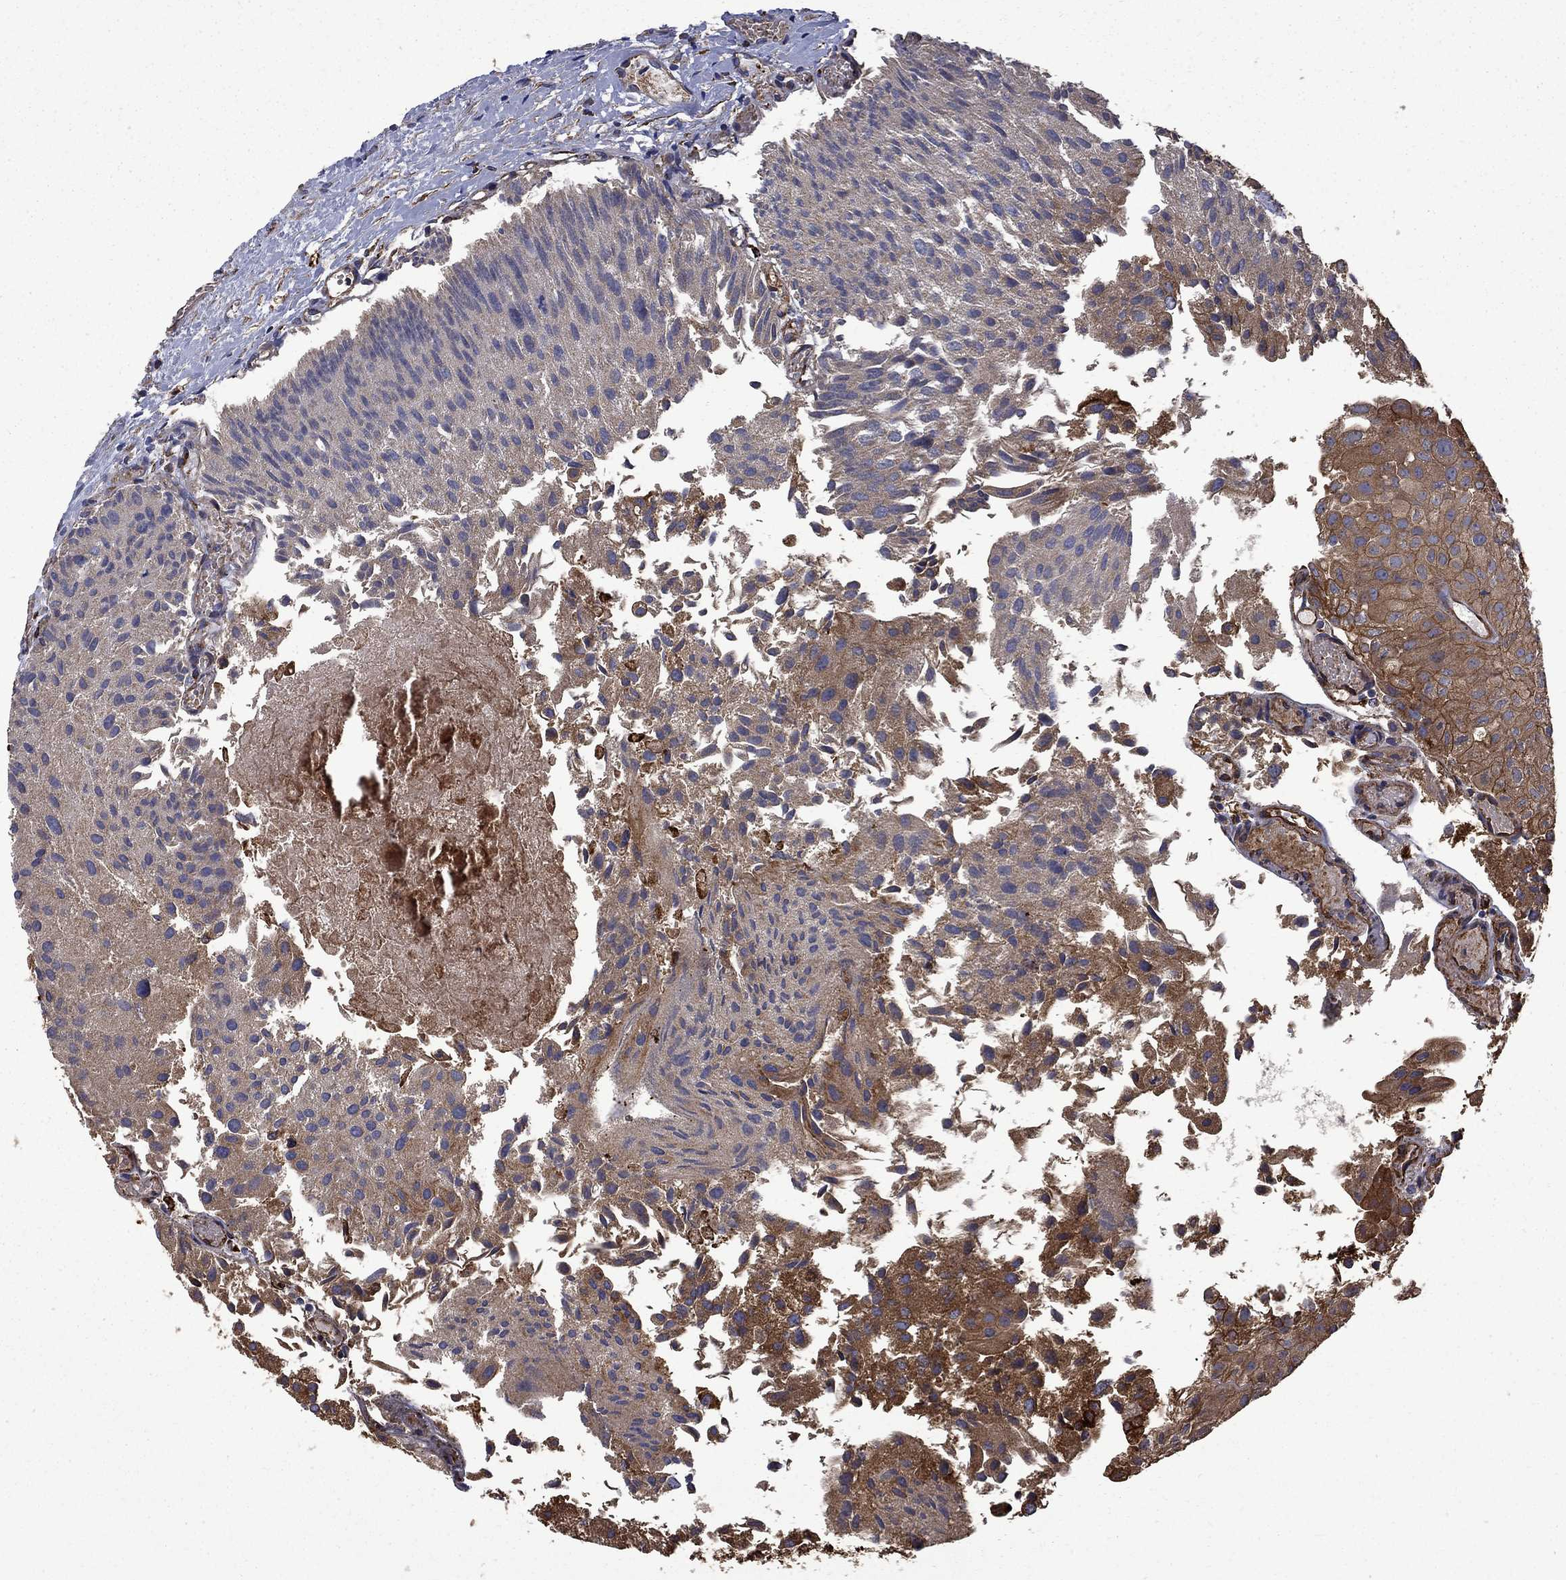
{"staining": {"intensity": "moderate", "quantity": "25%-75%", "location": "cytoplasmic/membranous"}, "tissue": "urothelial cancer", "cell_type": "Tumor cells", "image_type": "cancer", "snomed": [{"axis": "morphology", "description": "Urothelial carcinoma, Low grade"}, {"axis": "topography", "description": "Urinary bladder"}], "caption": "Moderate cytoplasmic/membranous positivity for a protein is present in about 25%-75% of tumor cells of low-grade urothelial carcinoma using IHC.", "gene": "CUTC", "patient": {"sex": "female", "age": 78}}